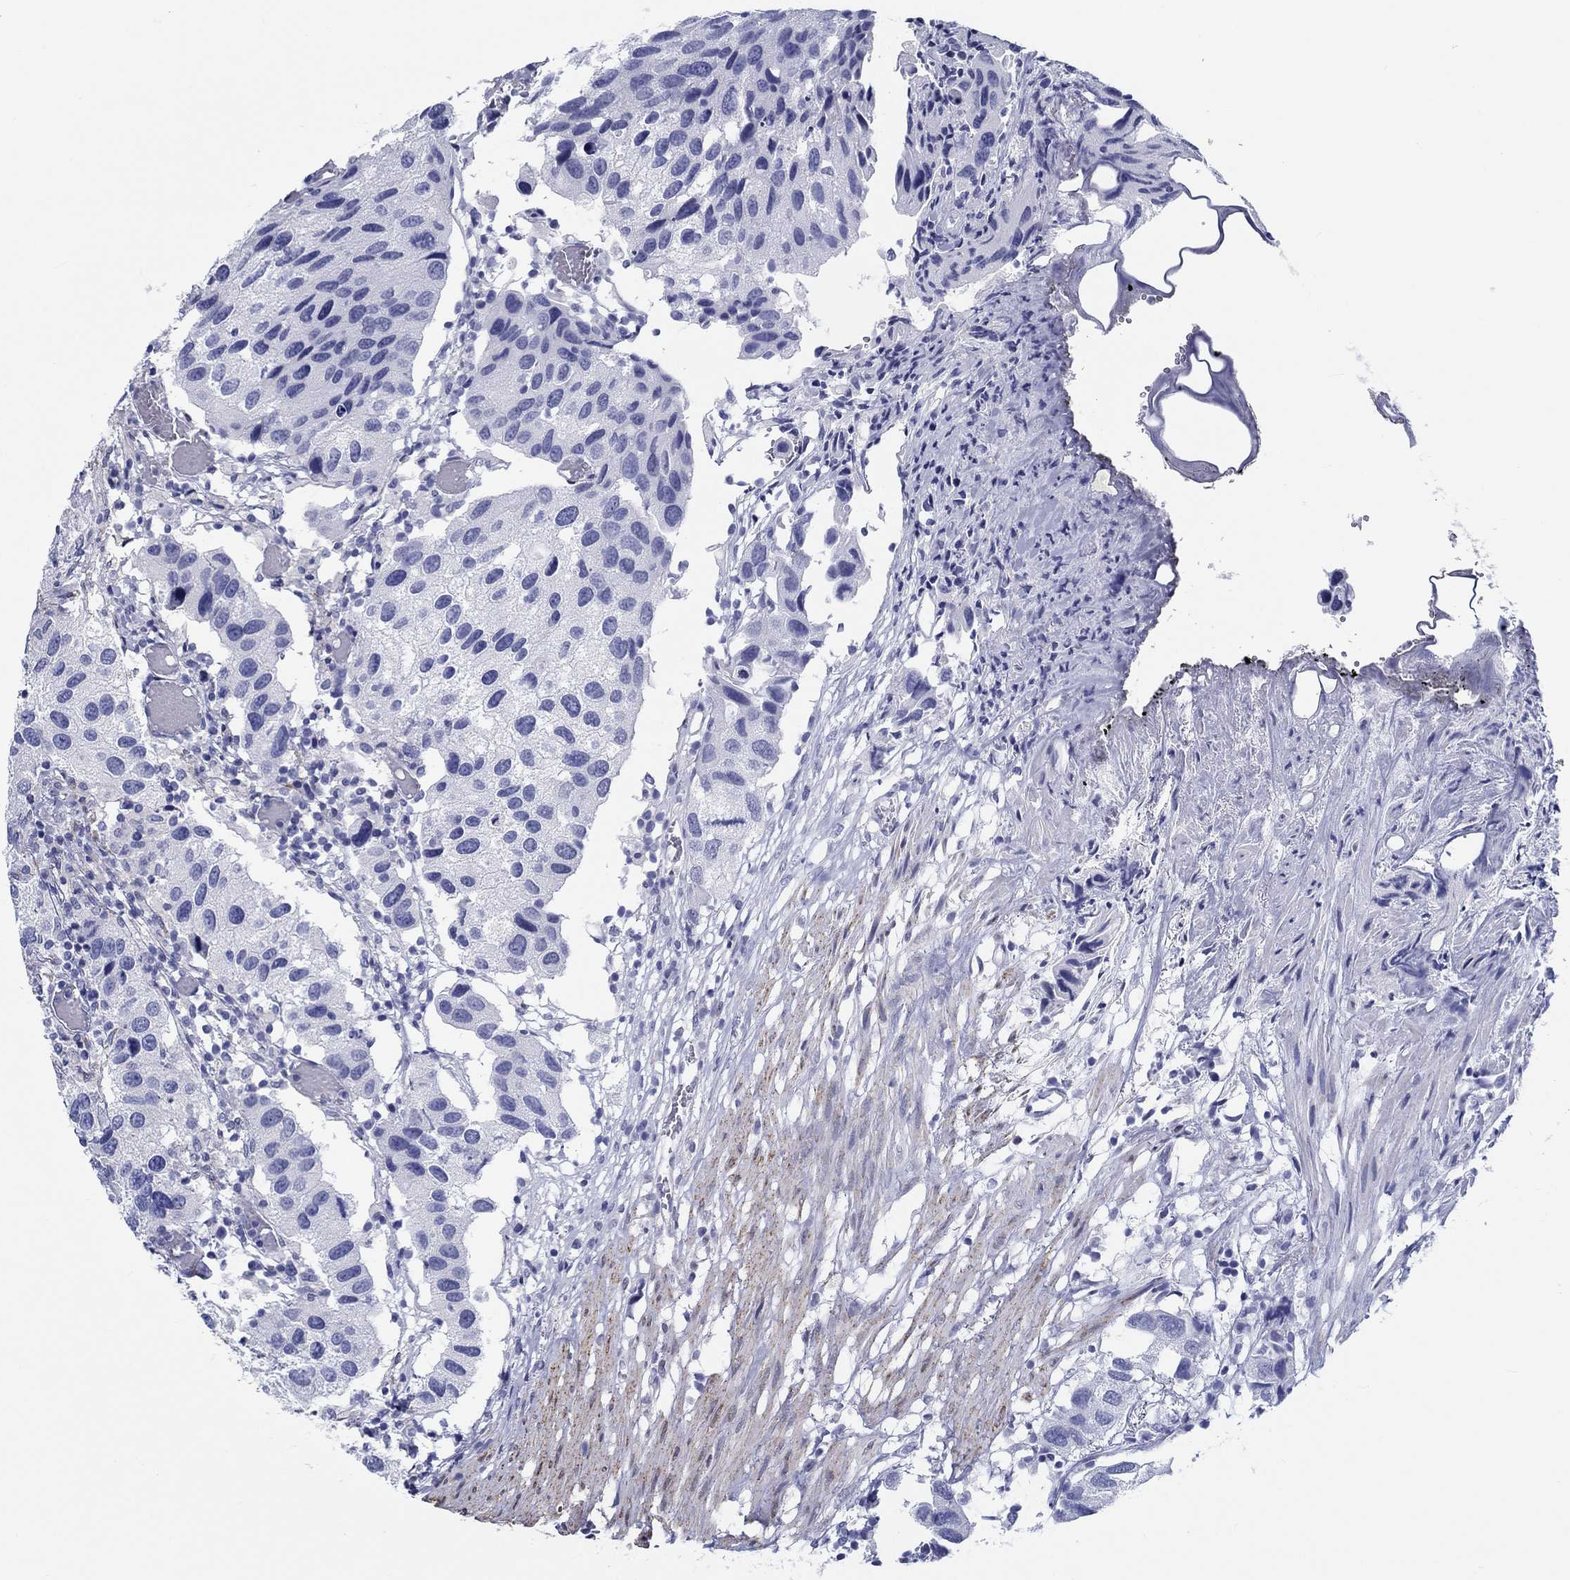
{"staining": {"intensity": "negative", "quantity": "none", "location": "none"}, "tissue": "urothelial cancer", "cell_type": "Tumor cells", "image_type": "cancer", "snomed": [{"axis": "morphology", "description": "Urothelial carcinoma, High grade"}, {"axis": "topography", "description": "Urinary bladder"}], "caption": "Immunohistochemistry (IHC) of human urothelial carcinoma (high-grade) reveals no positivity in tumor cells.", "gene": "H1-1", "patient": {"sex": "male", "age": 79}}